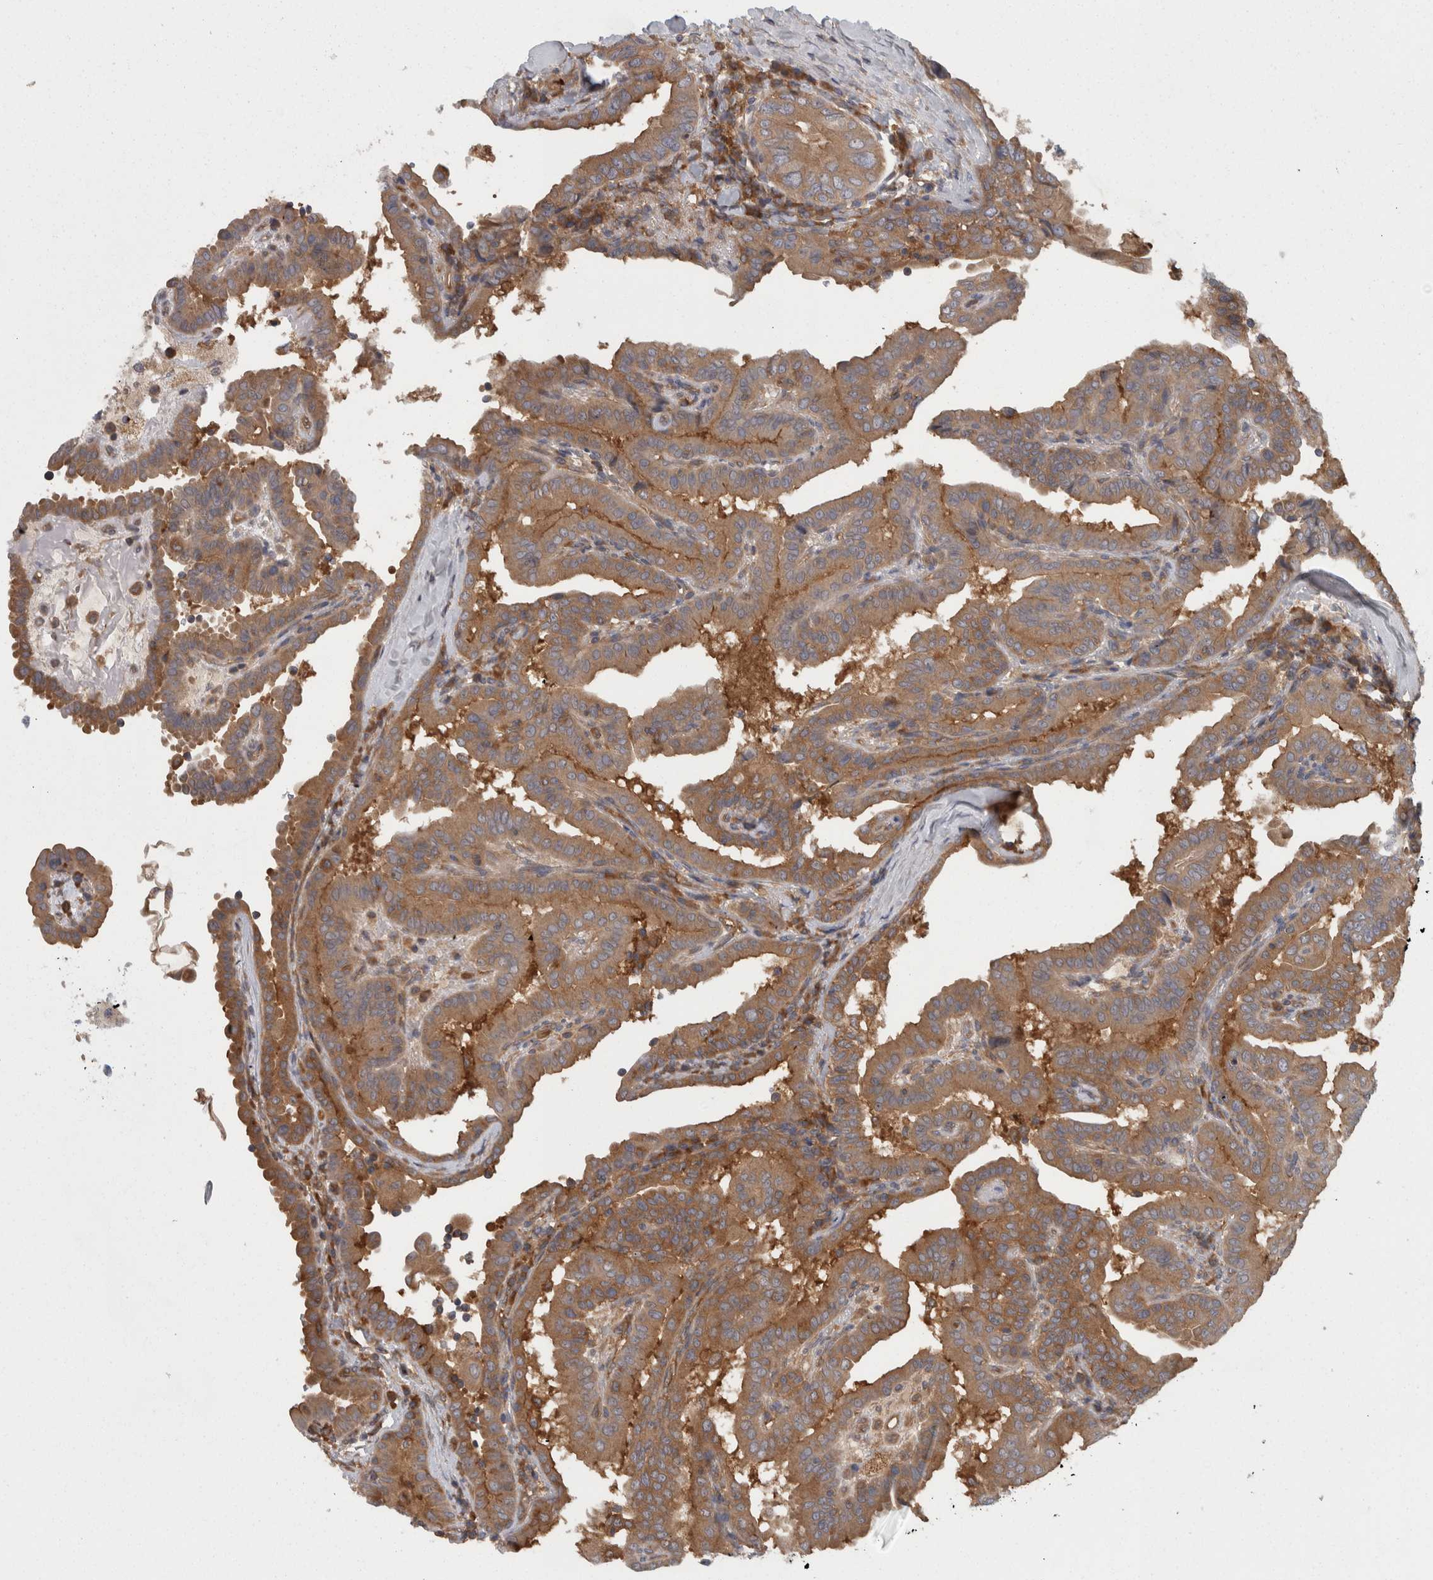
{"staining": {"intensity": "moderate", "quantity": ">75%", "location": "cytoplasmic/membranous"}, "tissue": "thyroid cancer", "cell_type": "Tumor cells", "image_type": "cancer", "snomed": [{"axis": "morphology", "description": "Papillary adenocarcinoma, NOS"}, {"axis": "topography", "description": "Thyroid gland"}], "caption": "Protein staining by IHC displays moderate cytoplasmic/membranous expression in about >75% of tumor cells in papillary adenocarcinoma (thyroid). (DAB (3,3'-diaminobenzidine) IHC with brightfield microscopy, high magnification).", "gene": "SMCR8", "patient": {"sex": "male", "age": 33}}